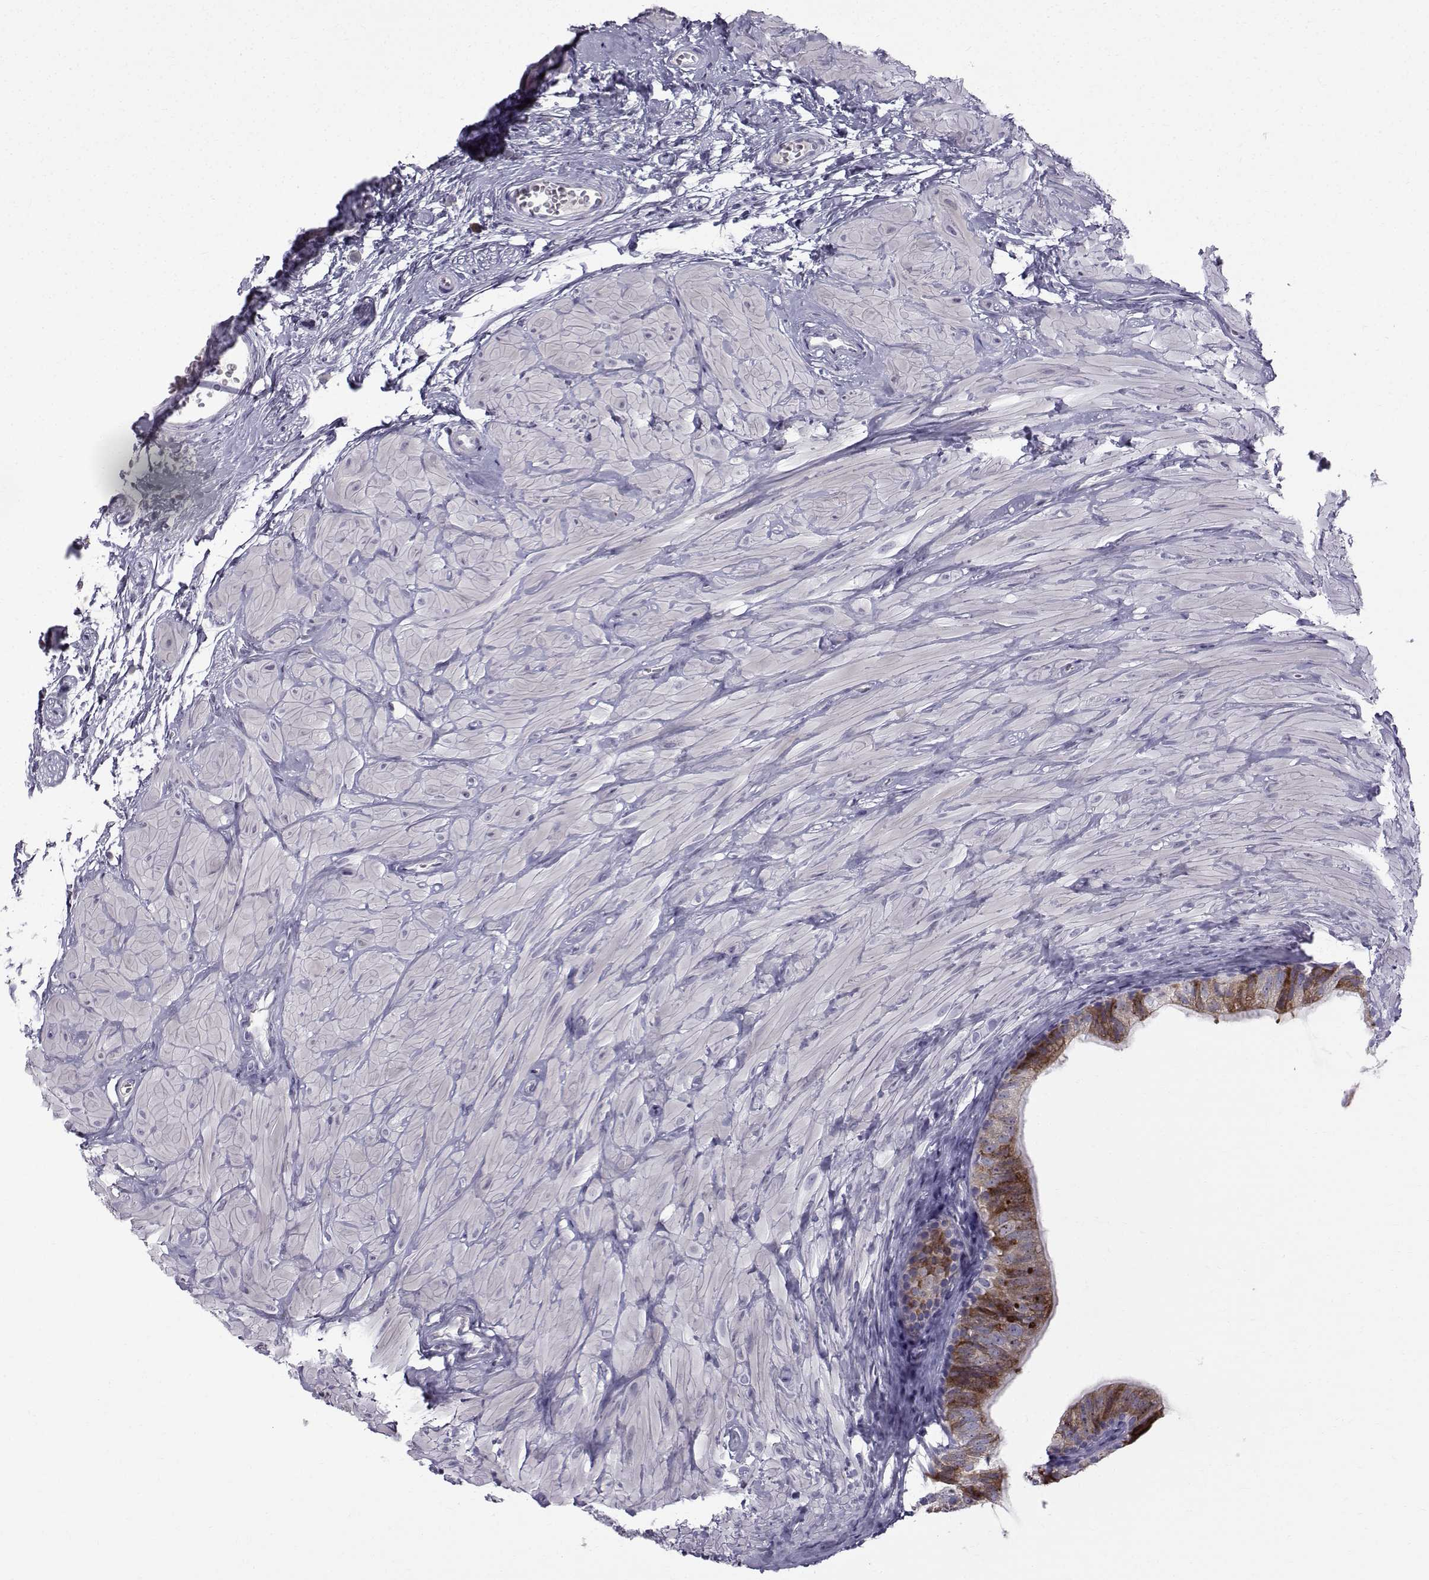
{"staining": {"intensity": "moderate", "quantity": "25%-75%", "location": "cytoplasmic/membranous"}, "tissue": "epididymis", "cell_type": "Glandular cells", "image_type": "normal", "snomed": [{"axis": "morphology", "description": "Normal tissue, NOS"}, {"axis": "topography", "description": "Epididymis"}, {"axis": "topography", "description": "Vas deferens"}], "caption": "The micrograph shows immunohistochemical staining of benign epididymis. There is moderate cytoplasmic/membranous staining is identified in about 25%-75% of glandular cells.", "gene": "ROPN1B", "patient": {"sex": "male", "age": 23}}